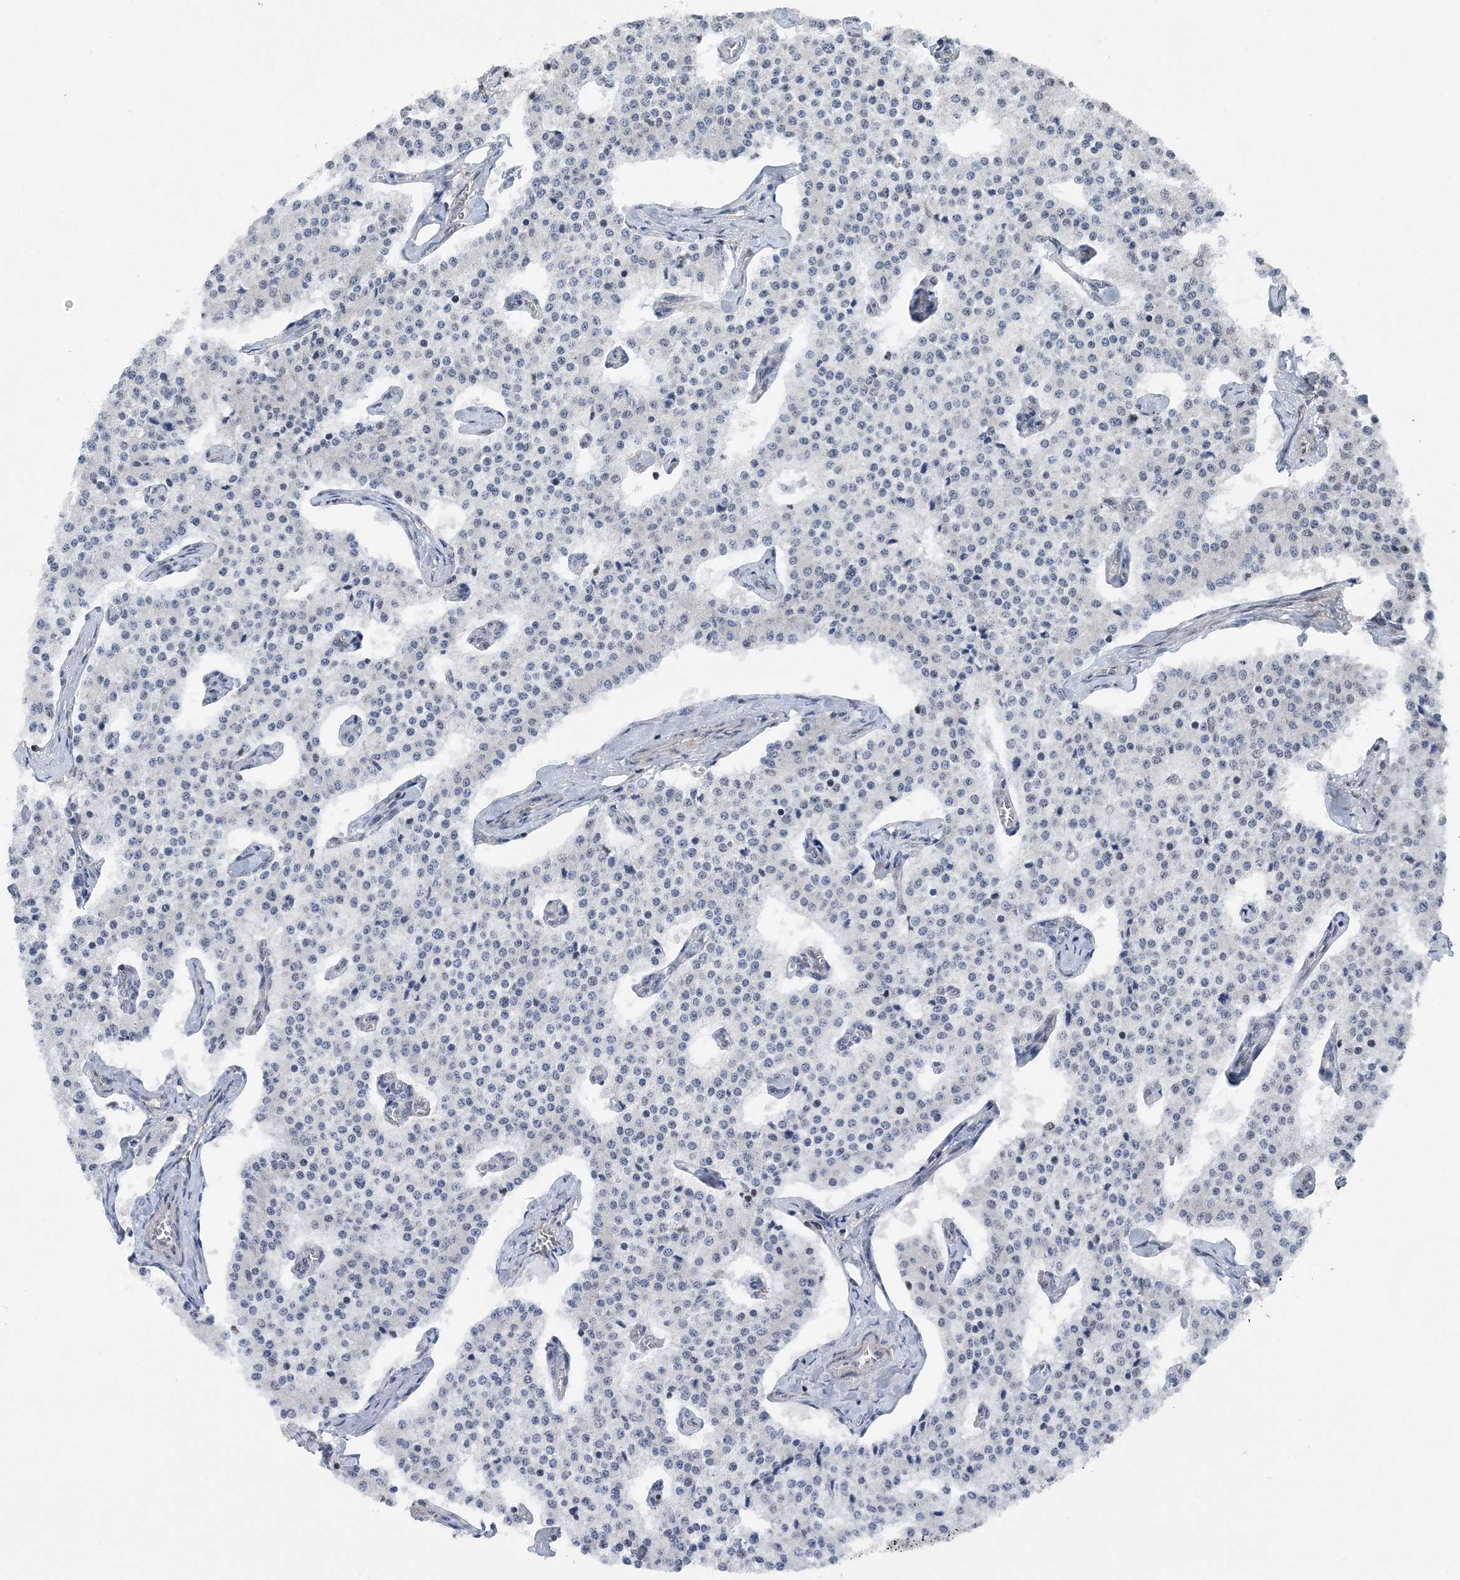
{"staining": {"intensity": "negative", "quantity": "none", "location": "none"}, "tissue": "carcinoid", "cell_type": "Tumor cells", "image_type": "cancer", "snomed": [{"axis": "morphology", "description": "Carcinoid, malignant, NOS"}, {"axis": "topography", "description": "Colon"}], "caption": "This is a photomicrograph of immunohistochemistry staining of carcinoid (malignant), which shows no expression in tumor cells.", "gene": "CCDC152", "patient": {"sex": "female", "age": 52}}